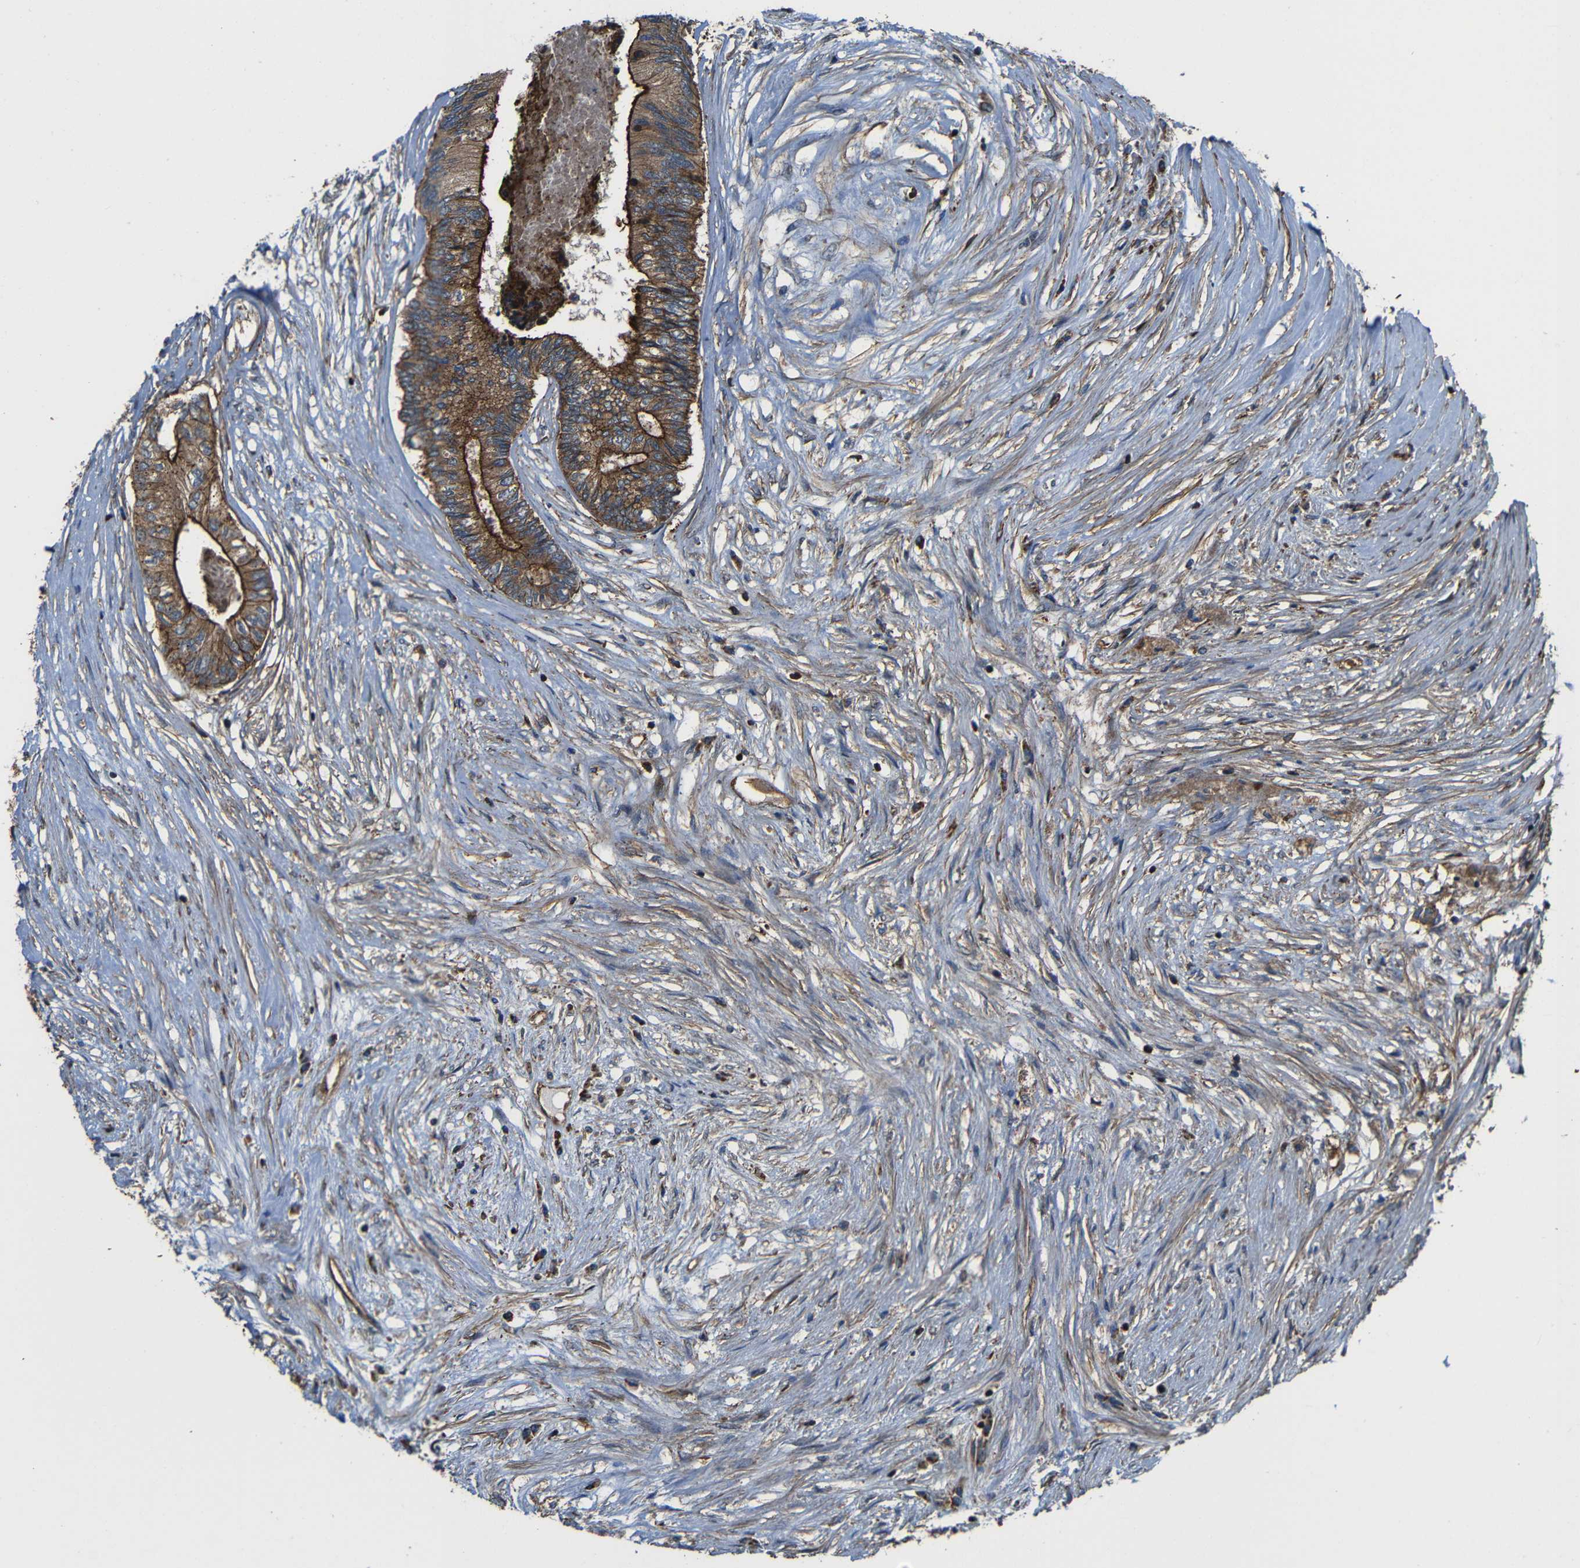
{"staining": {"intensity": "strong", "quantity": ">75%", "location": "cytoplasmic/membranous"}, "tissue": "colorectal cancer", "cell_type": "Tumor cells", "image_type": "cancer", "snomed": [{"axis": "morphology", "description": "Adenocarcinoma, NOS"}, {"axis": "topography", "description": "Rectum"}], "caption": "A high-resolution photomicrograph shows immunohistochemistry staining of colorectal cancer, which displays strong cytoplasmic/membranous staining in about >75% of tumor cells.", "gene": "PTCH1", "patient": {"sex": "male", "age": 63}}